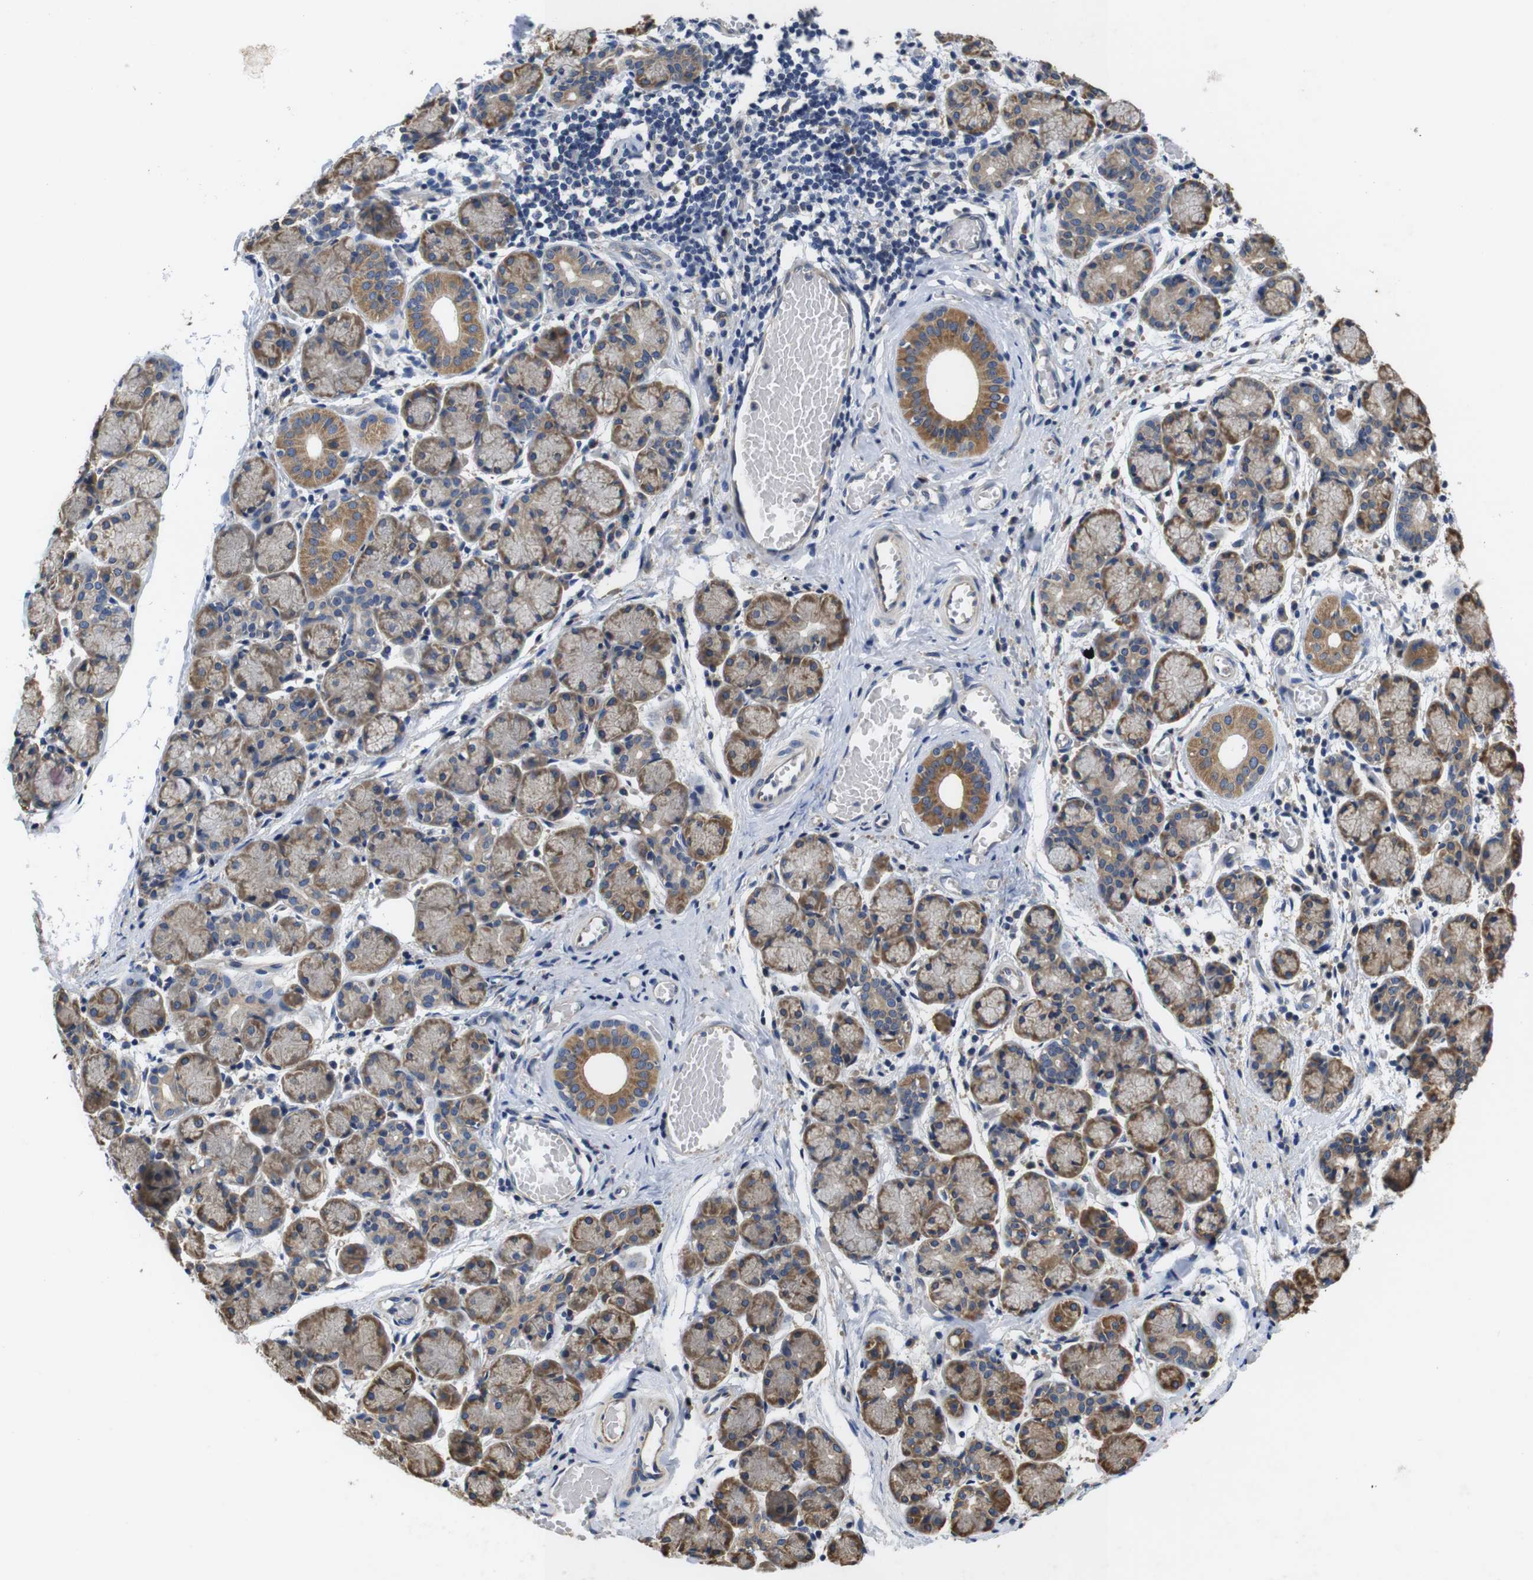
{"staining": {"intensity": "moderate", "quantity": ">75%", "location": "cytoplasmic/membranous"}, "tissue": "salivary gland", "cell_type": "Glandular cells", "image_type": "normal", "snomed": [{"axis": "morphology", "description": "Normal tissue, NOS"}, {"axis": "topography", "description": "Salivary gland"}], "caption": "Protein analysis of benign salivary gland demonstrates moderate cytoplasmic/membranous expression in about >75% of glandular cells.", "gene": "MARCHF7", "patient": {"sex": "female", "age": 24}}